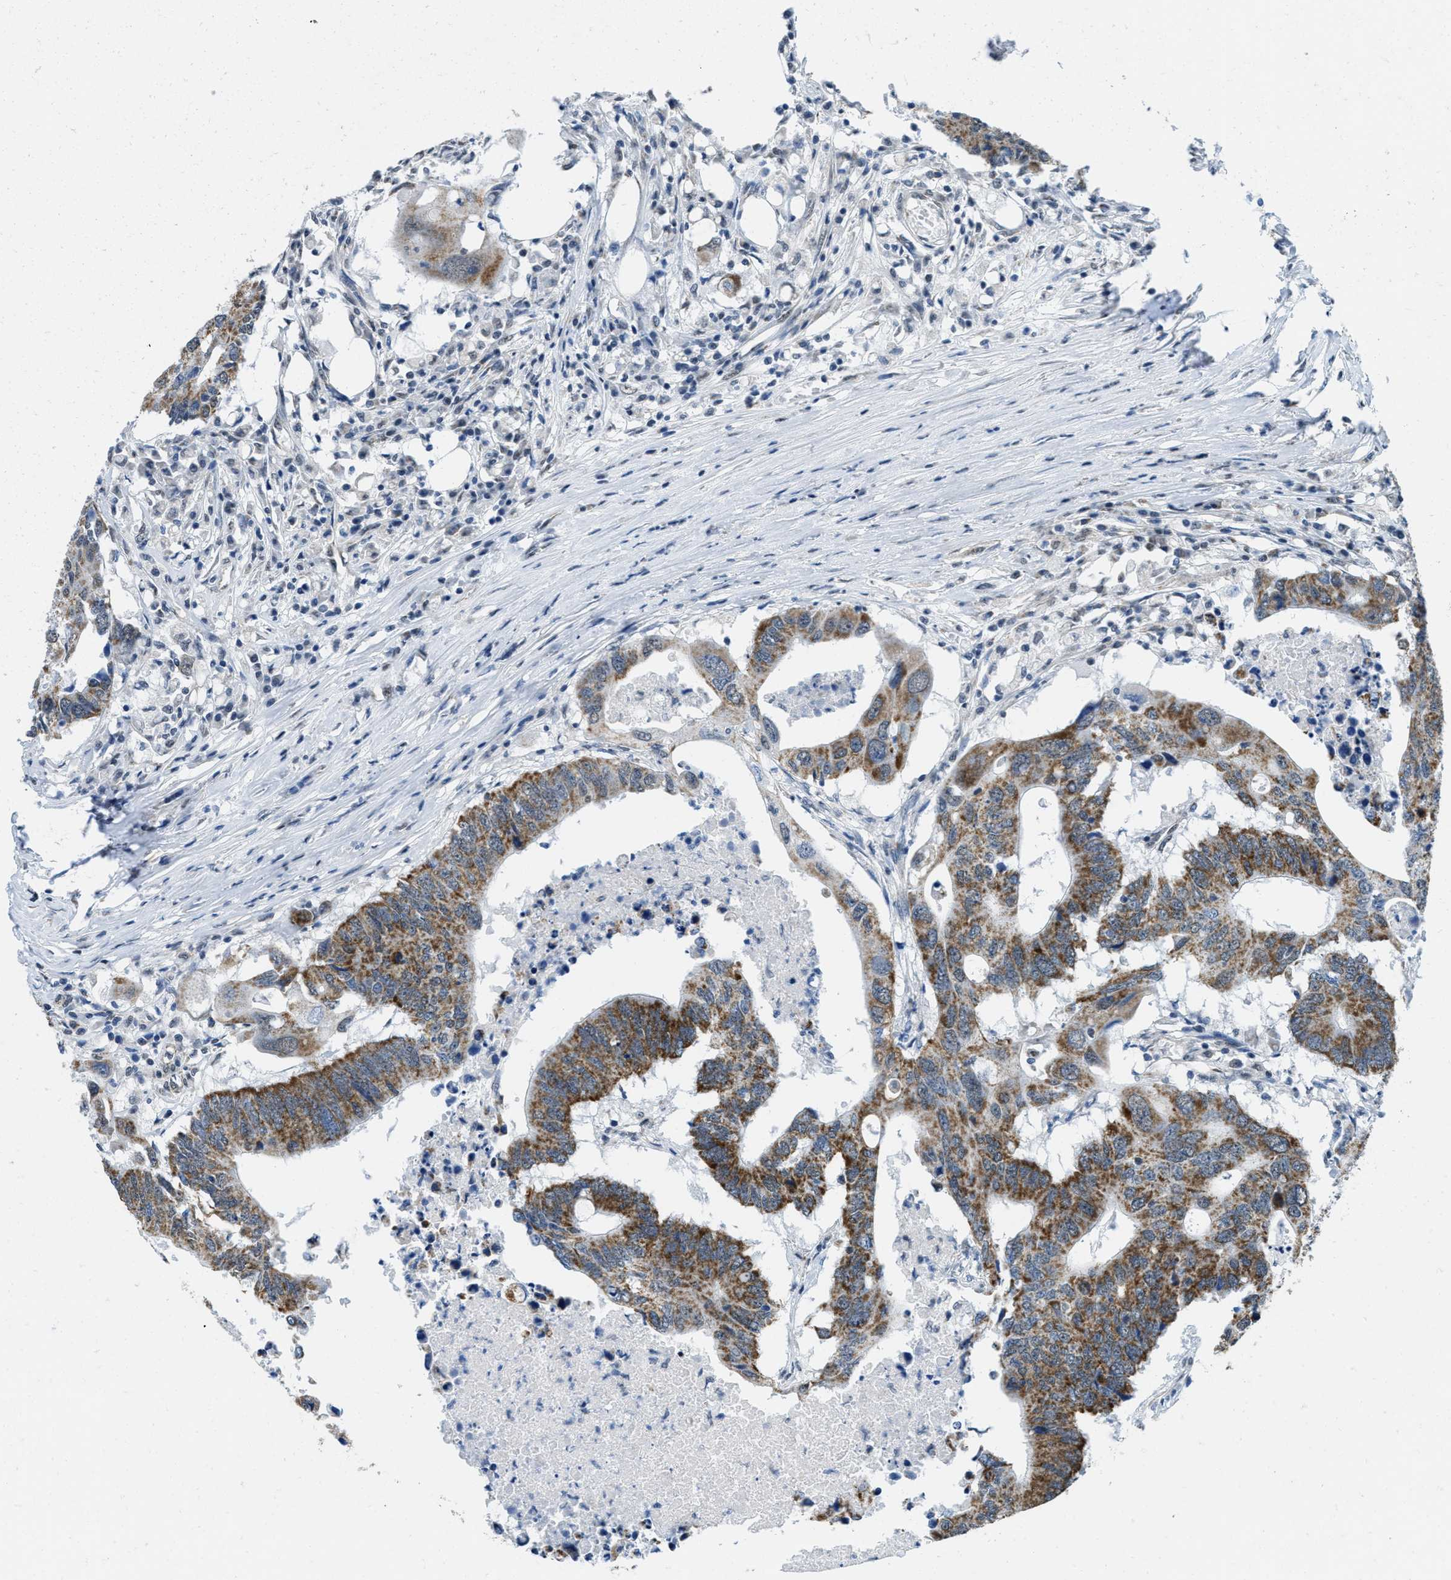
{"staining": {"intensity": "moderate", "quantity": ">75%", "location": "cytoplasmic/membranous"}, "tissue": "colorectal cancer", "cell_type": "Tumor cells", "image_type": "cancer", "snomed": [{"axis": "morphology", "description": "Adenocarcinoma, NOS"}, {"axis": "topography", "description": "Colon"}], "caption": "Colorectal cancer stained with immunohistochemistry displays moderate cytoplasmic/membranous expression in approximately >75% of tumor cells. (DAB = brown stain, brightfield microscopy at high magnification).", "gene": "TOMM70", "patient": {"sex": "male", "age": 71}}